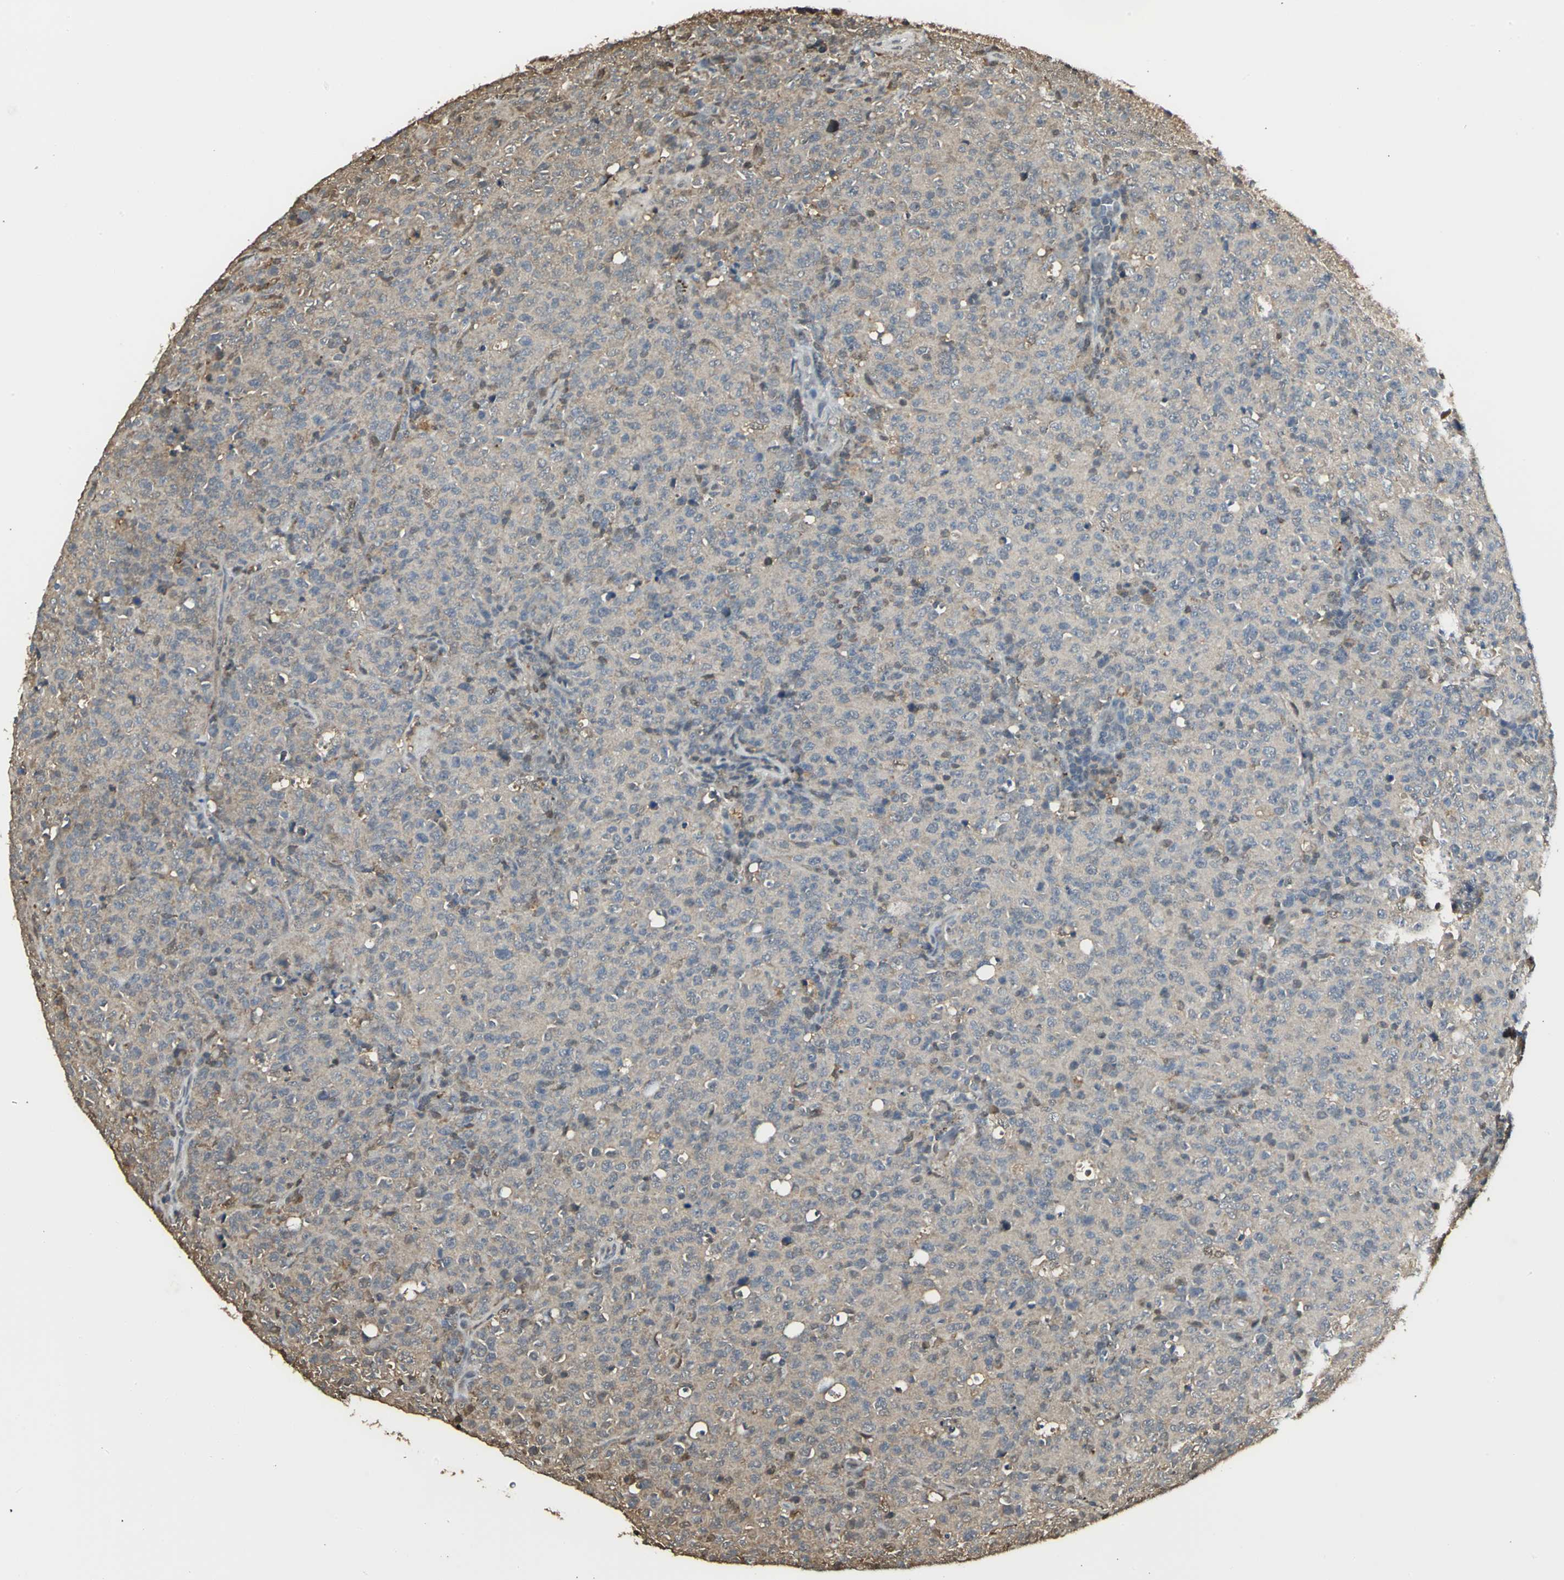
{"staining": {"intensity": "weak", "quantity": ">75%", "location": "cytoplasmic/membranous"}, "tissue": "lymphoma", "cell_type": "Tumor cells", "image_type": "cancer", "snomed": [{"axis": "morphology", "description": "Malignant lymphoma, non-Hodgkin's type, High grade"}, {"axis": "topography", "description": "Tonsil"}], "caption": "The histopathology image exhibits immunohistochemical staining of lymphoma. There is weak cytoplasmic/membranous staining is appreciated in about >75% of tumor cells. The staining was performed using DAB (3,3'-diaminobenzidine), with brown indicating positive protein expression. Nuclei are stained blue with hematoxylin.", "gene": "PARK7", "patient": {"sex": "female", "age": 36}}